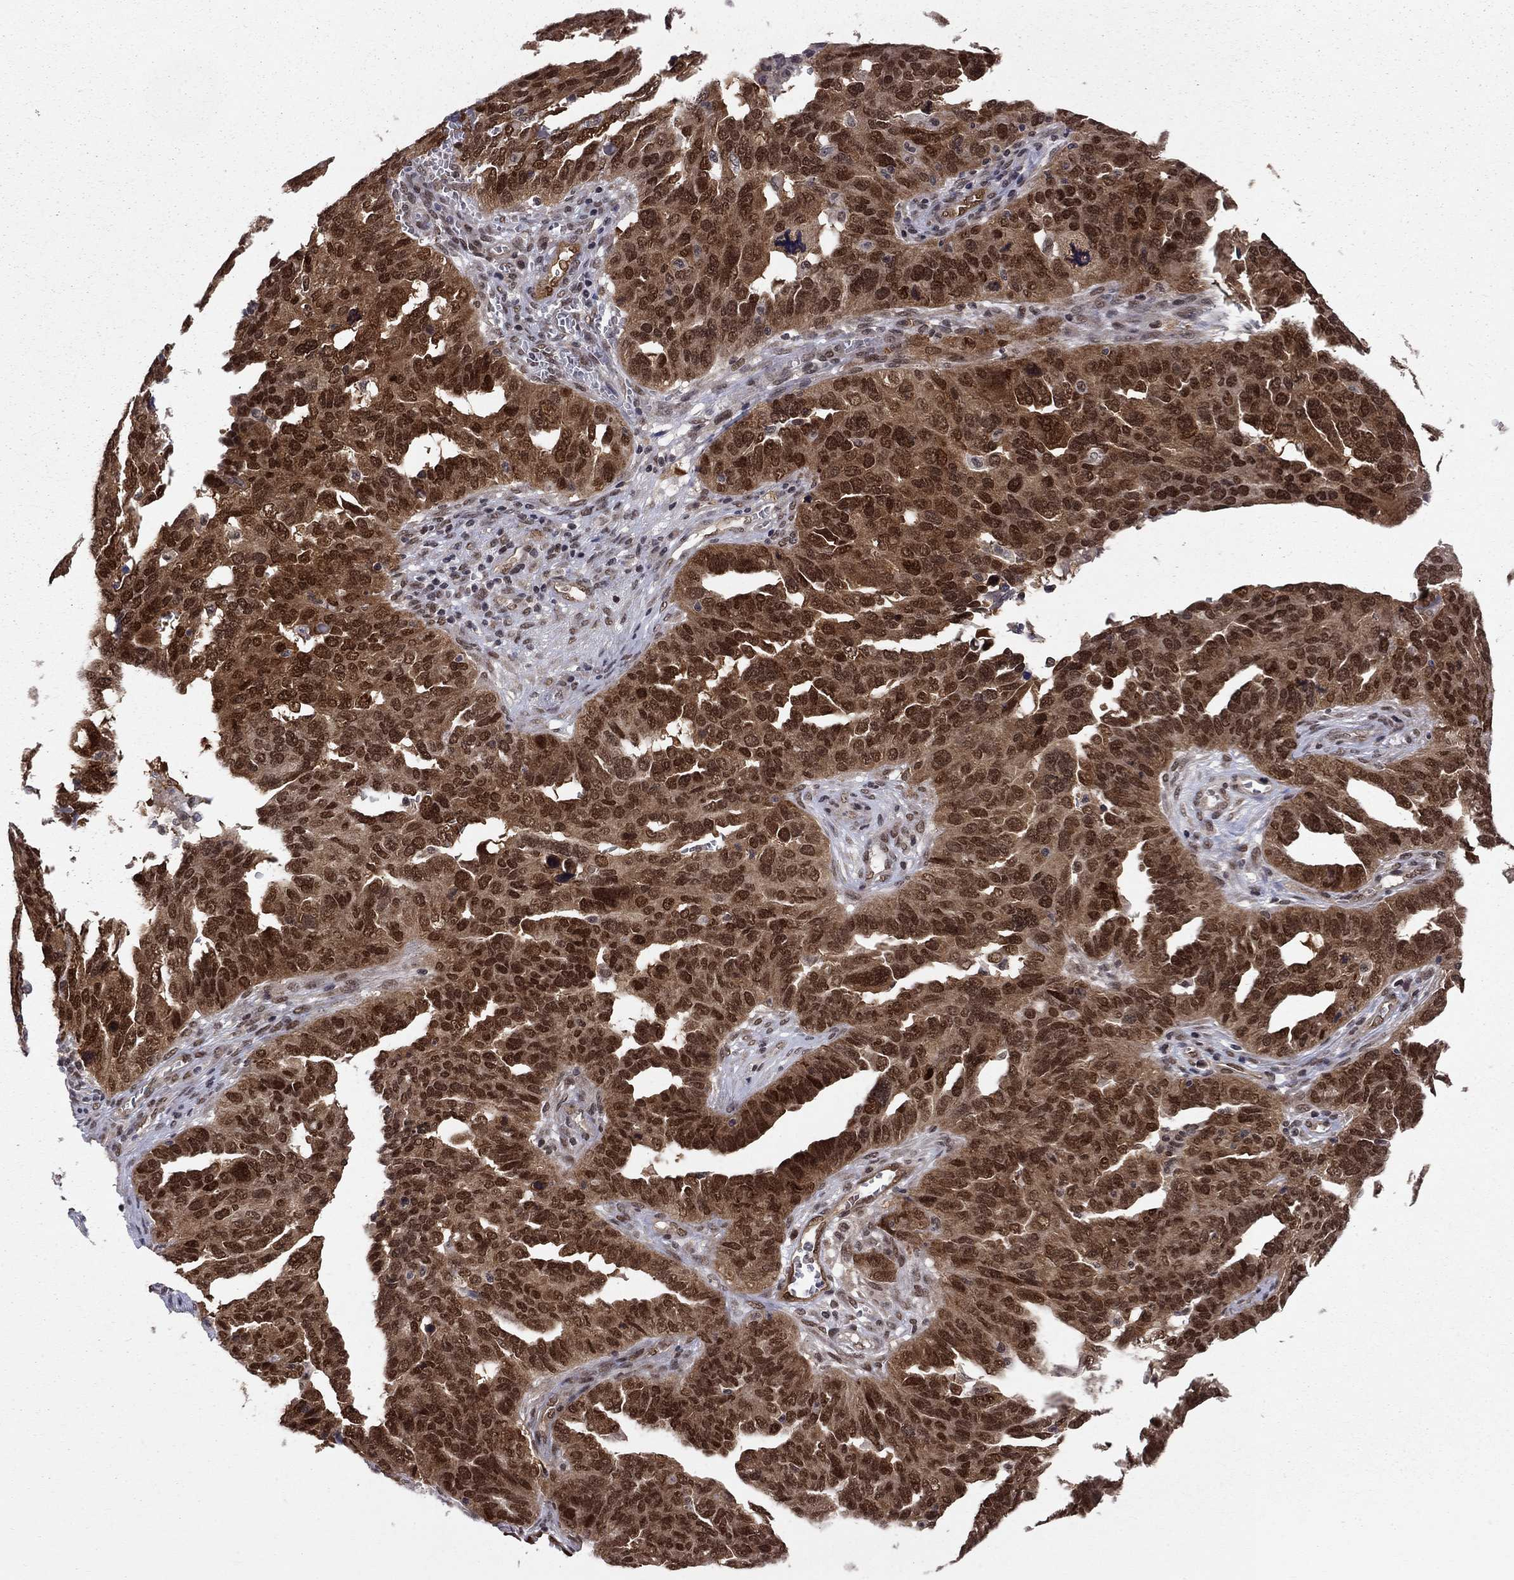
{"staining": {"intensity": "strong", "quantity": "25%-75%", "location": "nuclear"}, "tissue": "ovarian cancer", "cell_type": "Tumor cells", "image_type": "cancer", "snomed": [{"axis": "morphology", "description": "Carcinoma, endometroid"}, {"axis": "topography", "description": "Soft tissue"}, {"axis": "topography", "description": "Ovary"}], "caption": "This is a micrograph of immunohistochemistry (IHC) staining of endometroid carcinoma (ovarian), which shows strong staining in the nuclear of tumor cells.", "gene": "SAP30L", "patient": {"sex": "female", "age": 52}}